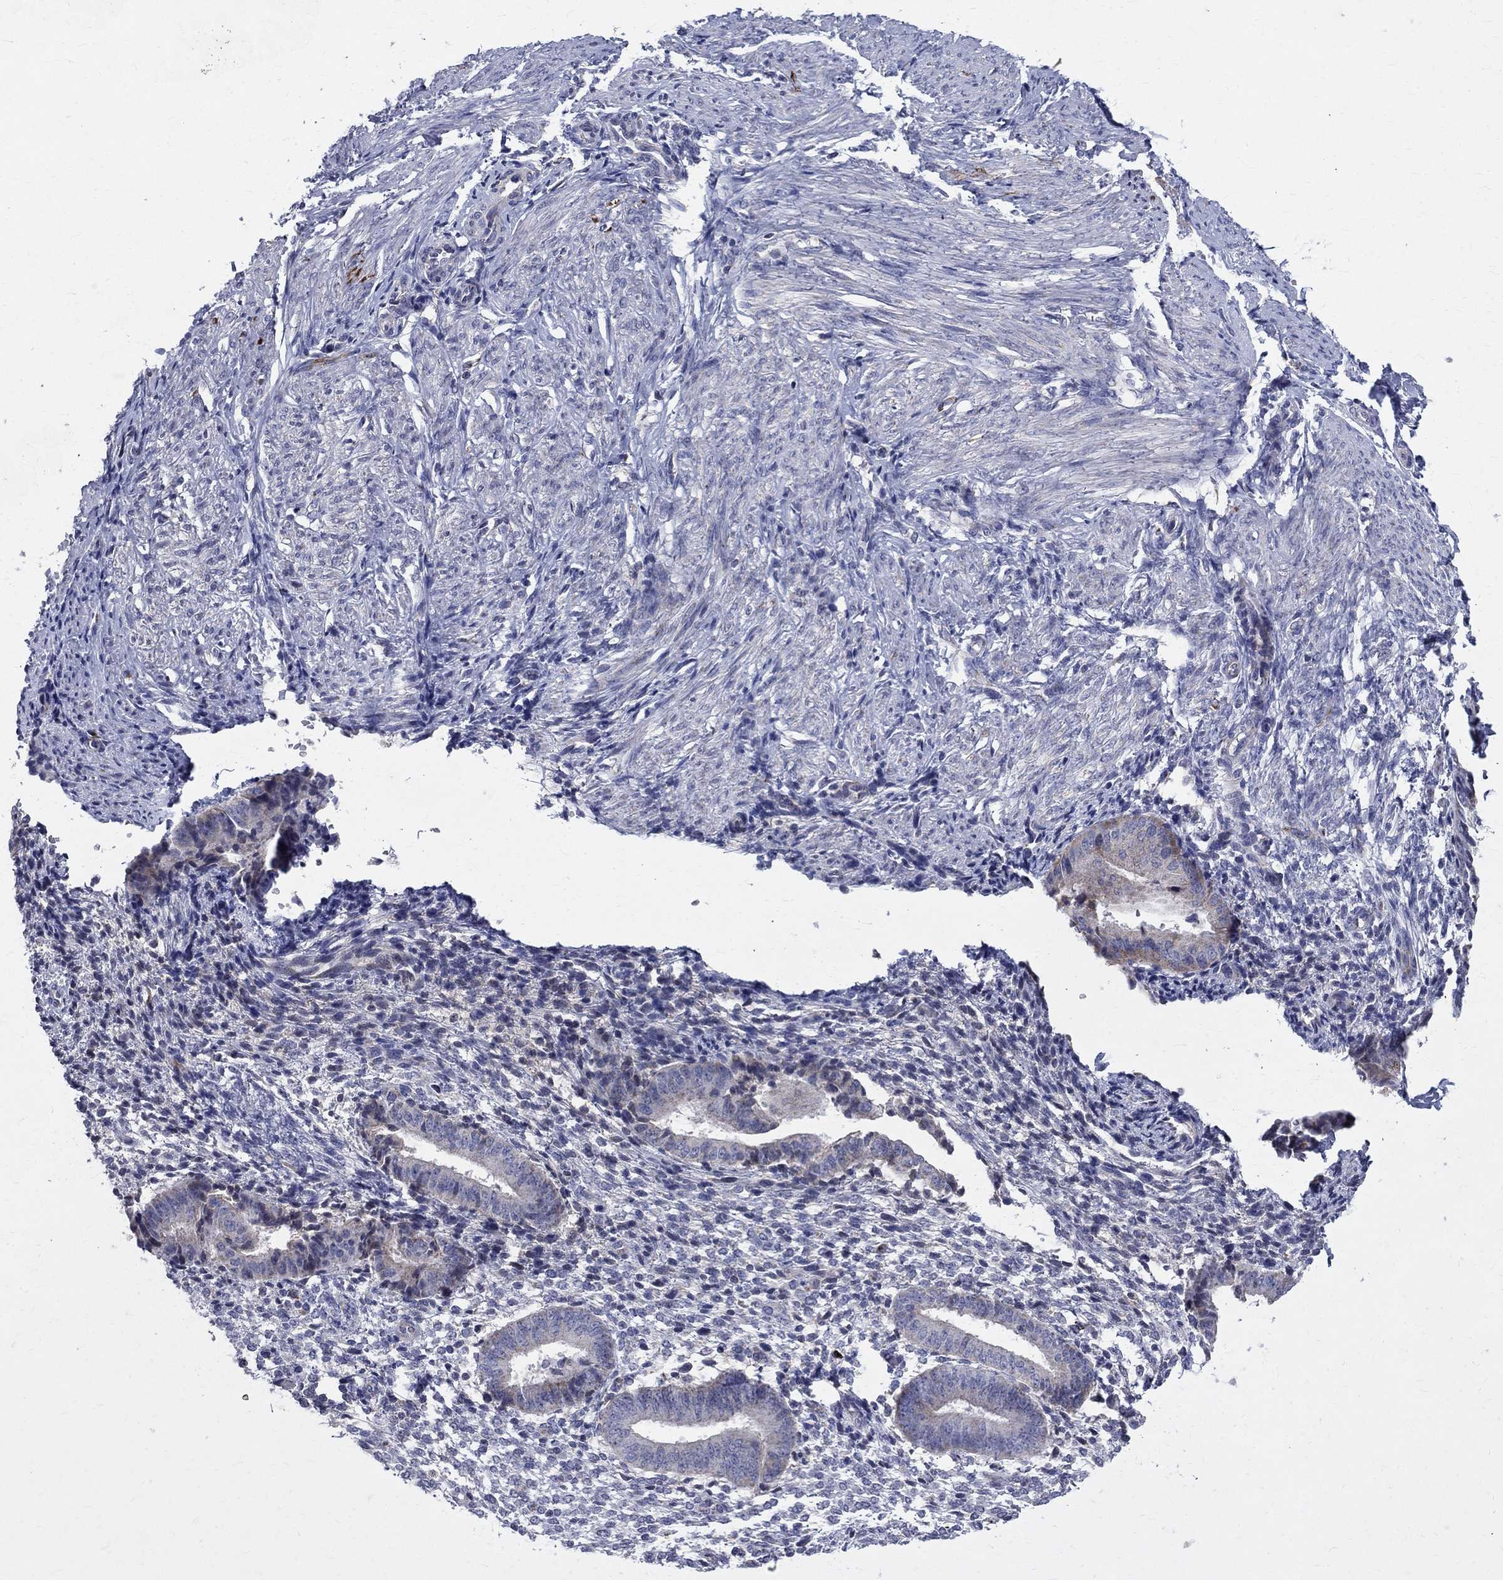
{"staining": {"intensity": "negative", "quantity": "none", "location": "none"}, "tissue": "endometrium", "cell_type": "Cells in endometrial stroma", "image_type": "normal", "snomed": [{"axis": "morphology", "description": "Normal tissue, NOS"}, {"axis": "topography", "description": "Endometrium"}], "caption": "Immunohistochemical staining of unremarkable human endometrium shows no significant expression in cells in endometrial stroma. (DAB immunohistochemistry (IHC), high magnification).", "gene": "SLC4A10", "patient": {"sex": "female", "age": 47}}